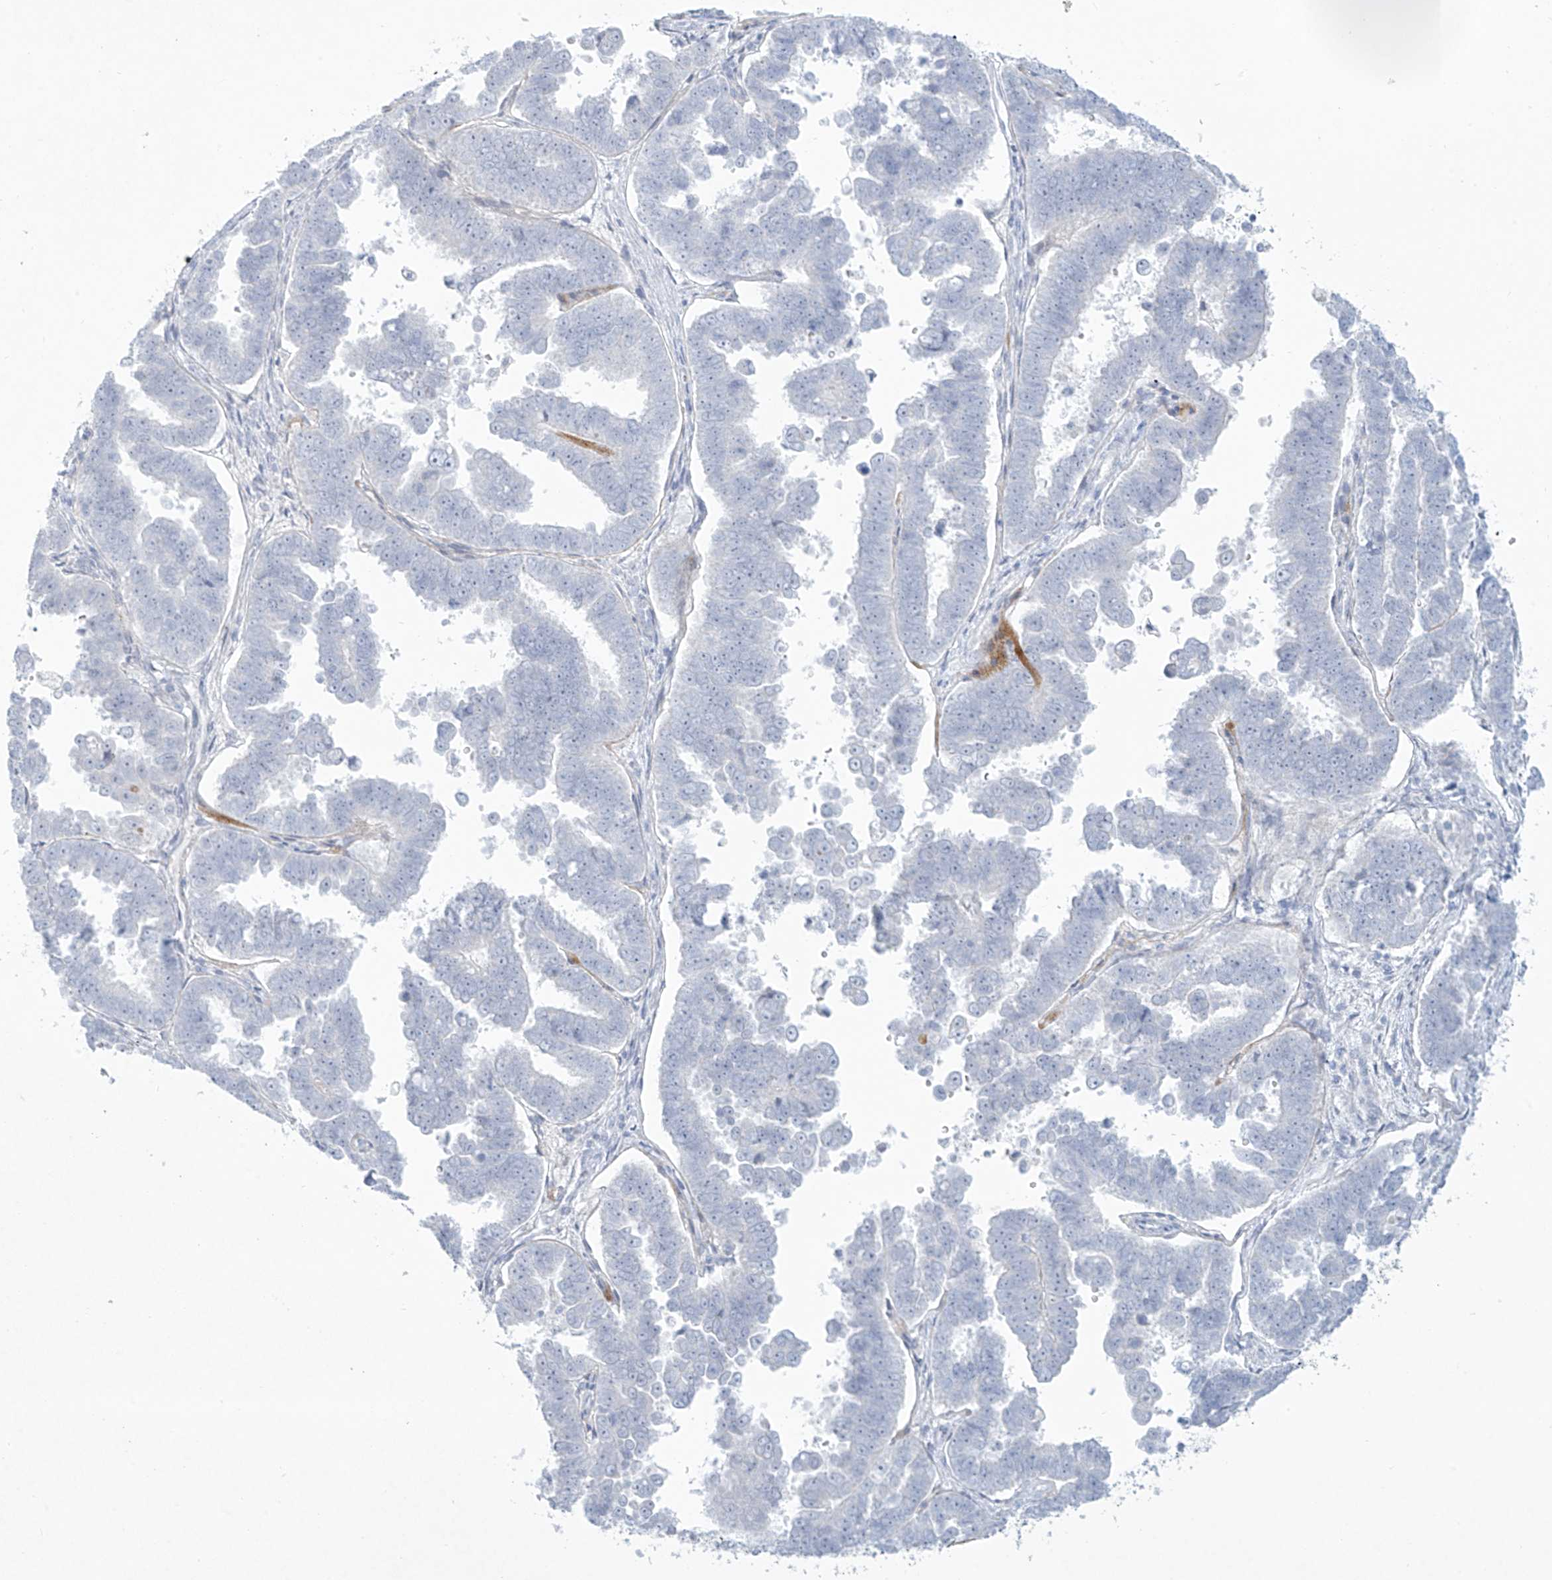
{"staining": {"intensity": "negative", "quantity": "none", "location": "none"}, "tissue": "endometrial cancer", "cell_type": "Tumor cells", "image_type": "cancer", "snomed": [{"axis": "morphology", "description": "Adenocarcinoma, NOS"}, {"axis": "topography", "description": "Endometrium"}], "caption": "There is no significant positivity in tumor cells of endometrial cancer (adenocarcinoma).", "gene": "PAX6", "patient": {"sex": "female", "age": 75}}